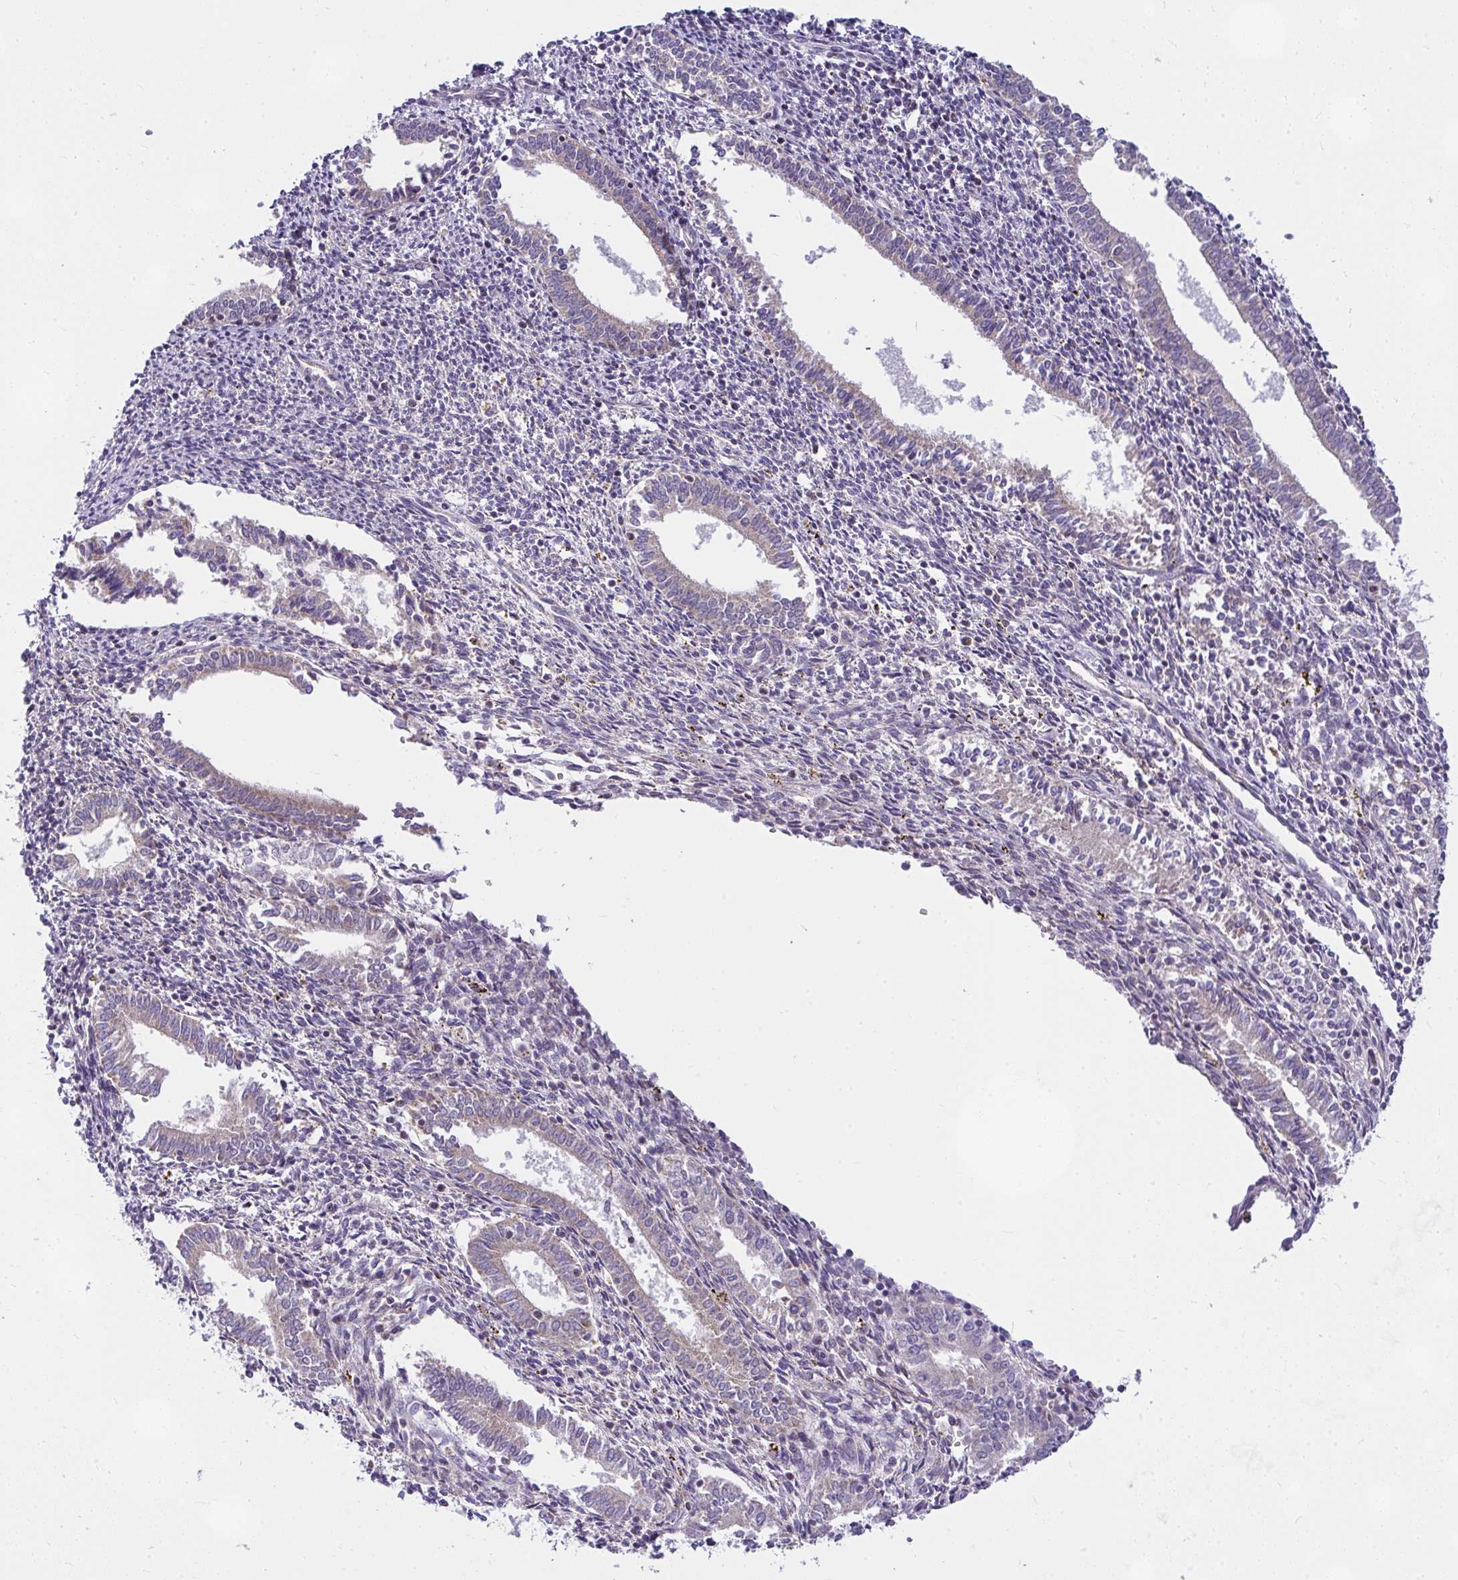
{"staining": {"intensity": "negative", "quantity": "none", "location": "none"}, "tissue": "endometrium", "cell_type": "Cells in endometrial stroma", "image_type": "normal", "snomed": [{"axis": "morphology", "description": "Normal tissue, NOS"}, {"axis": "topography", "description": "Endometrium"}], "caption": "This is an immunohistochemistry histopathology image of normal endometrium. There is no staining in cells in endometrial stroma.", "gene": "CEP63", "patient": {"sex": "female", "age": 41}}